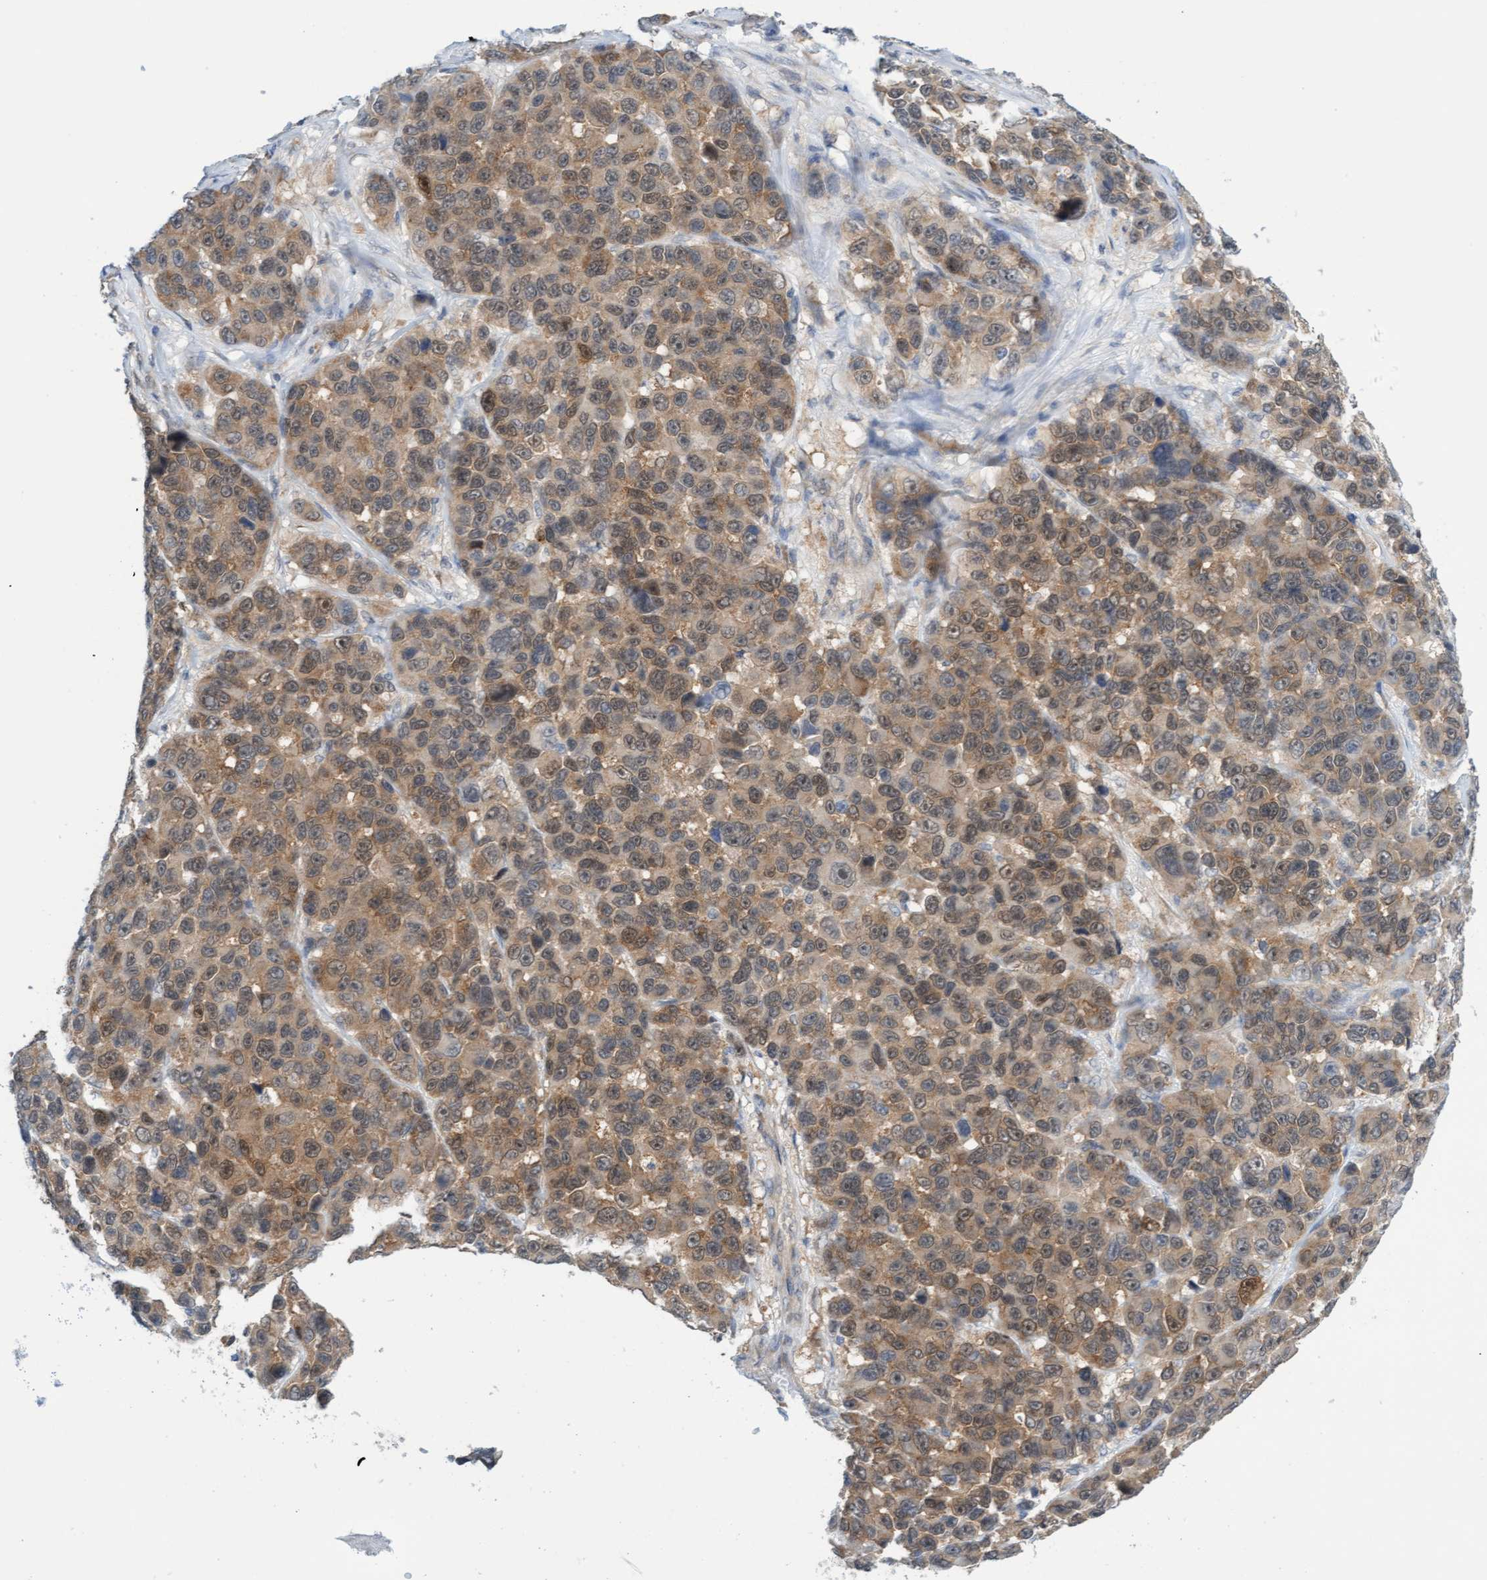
{"staining": {"intensity": "moderate", "quantity": ">75%", "location": "cytoplasmic/membranous"}, "tissue": "melanoma", "cell_type": "Tumor cells", "image_type": "cancer", "snomed": [{"axis": "morphology", "description": "Malignant melanoma, NOS"}, {"axis": "topography", "description": "Skin"}], "caption": "A micrograph of melanoma stained for a protein demonstrates moderate cytoplasmic/membranous brown staining in tumor cells.", "gene": "AMZ2", "patient": {"sex": "male", "age": 53}}